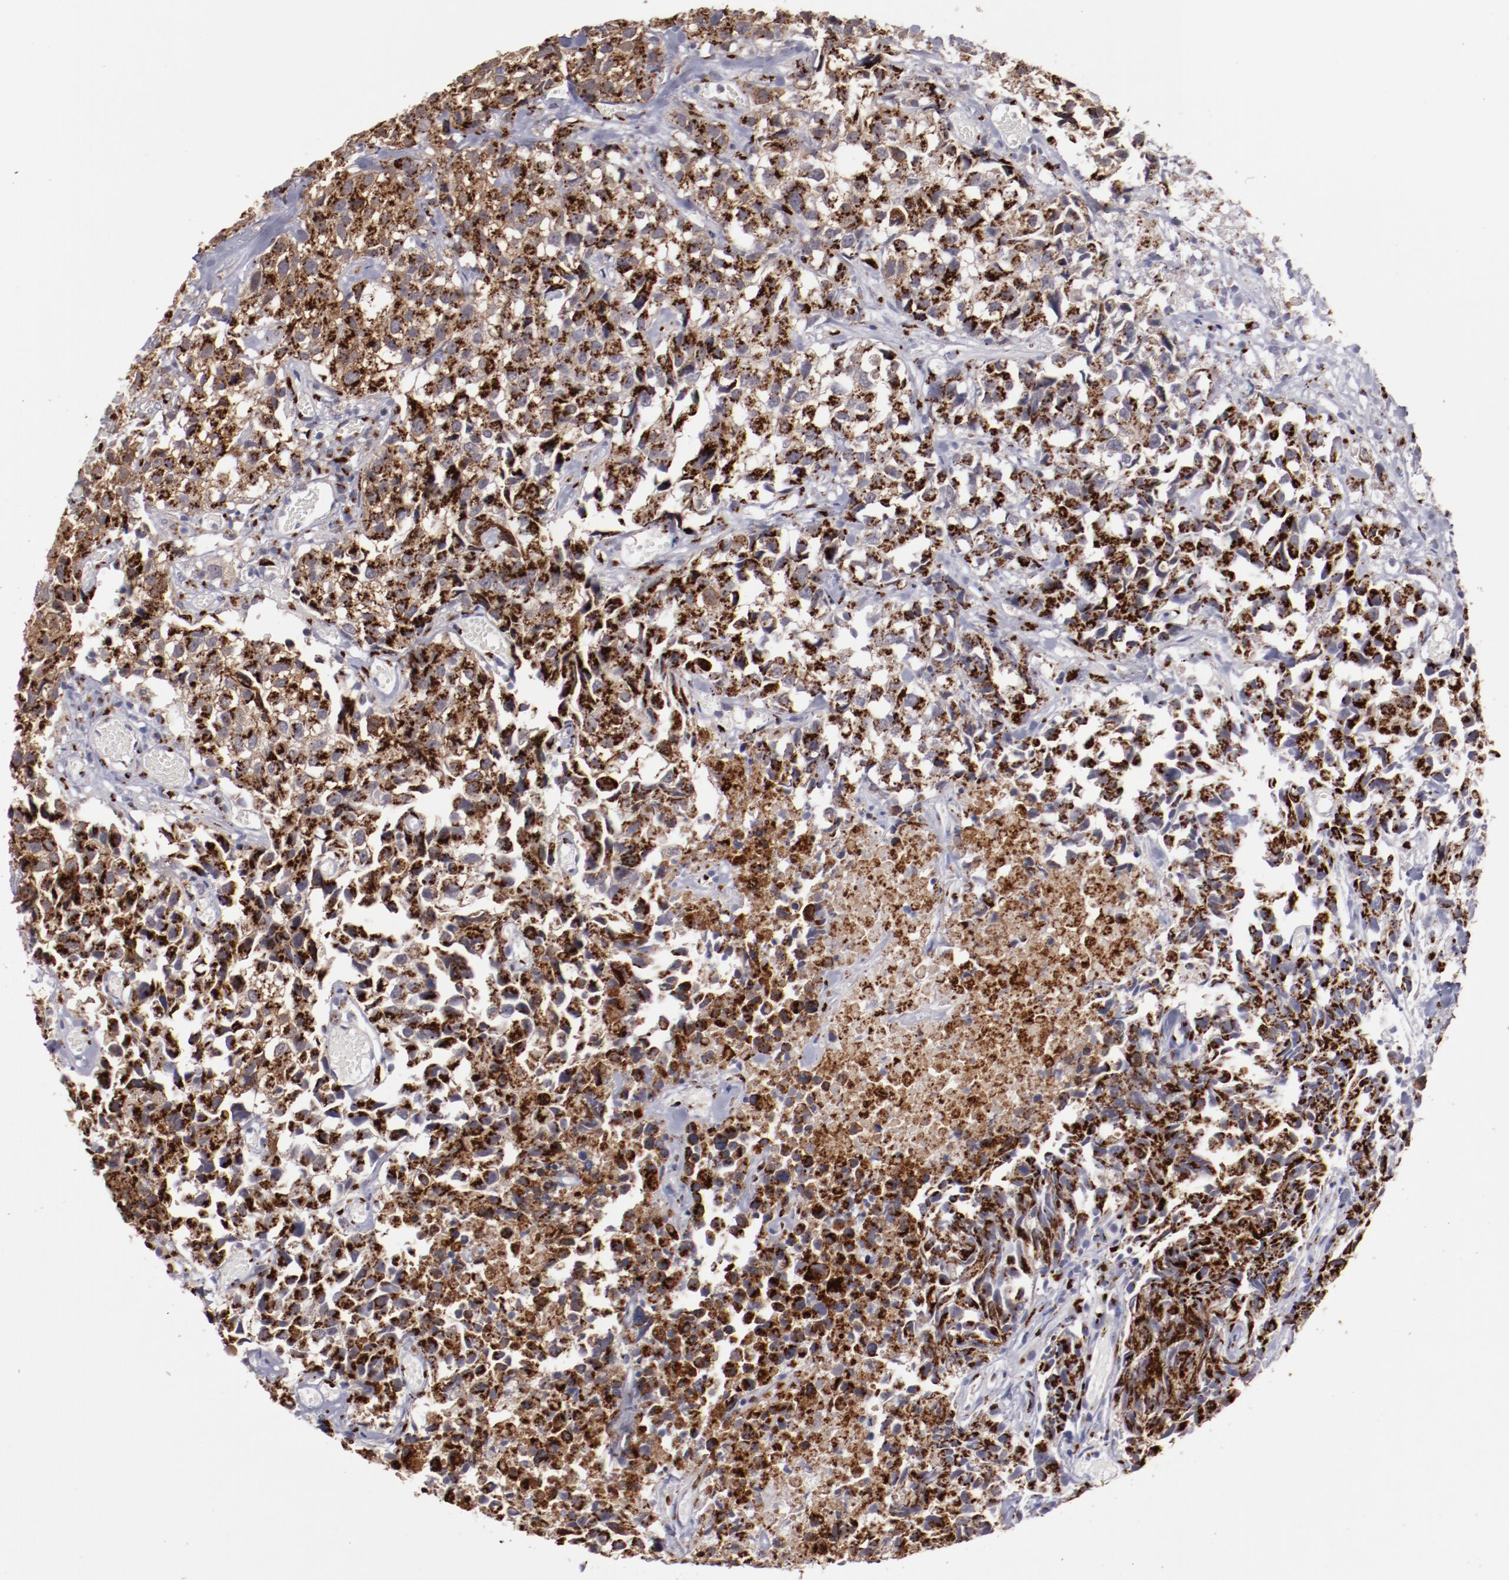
{"staining": {"intensity": "strong", "quantity": ">75%", "location": "cytoplasmic/membranous"}, "tissue": "urothelial cancer", "cell_type": "Tumor cells", "image_type": "cancer", "snomed": [{"axis": "morphology", "description": "Urothelial carcinoma, High grade"}, {"axis": "topography", "description": "Urinary bladder"}], "caption": "Urothelial cancer tissue demonstrates strong cytoplasmic/membranous positivity in approximately >75% of tumor cells (DAB = brown stain, brightfield microscopy at high magnification).", "gene": "GOLIM4", "patient": {"sex": "female", "age": 75}}